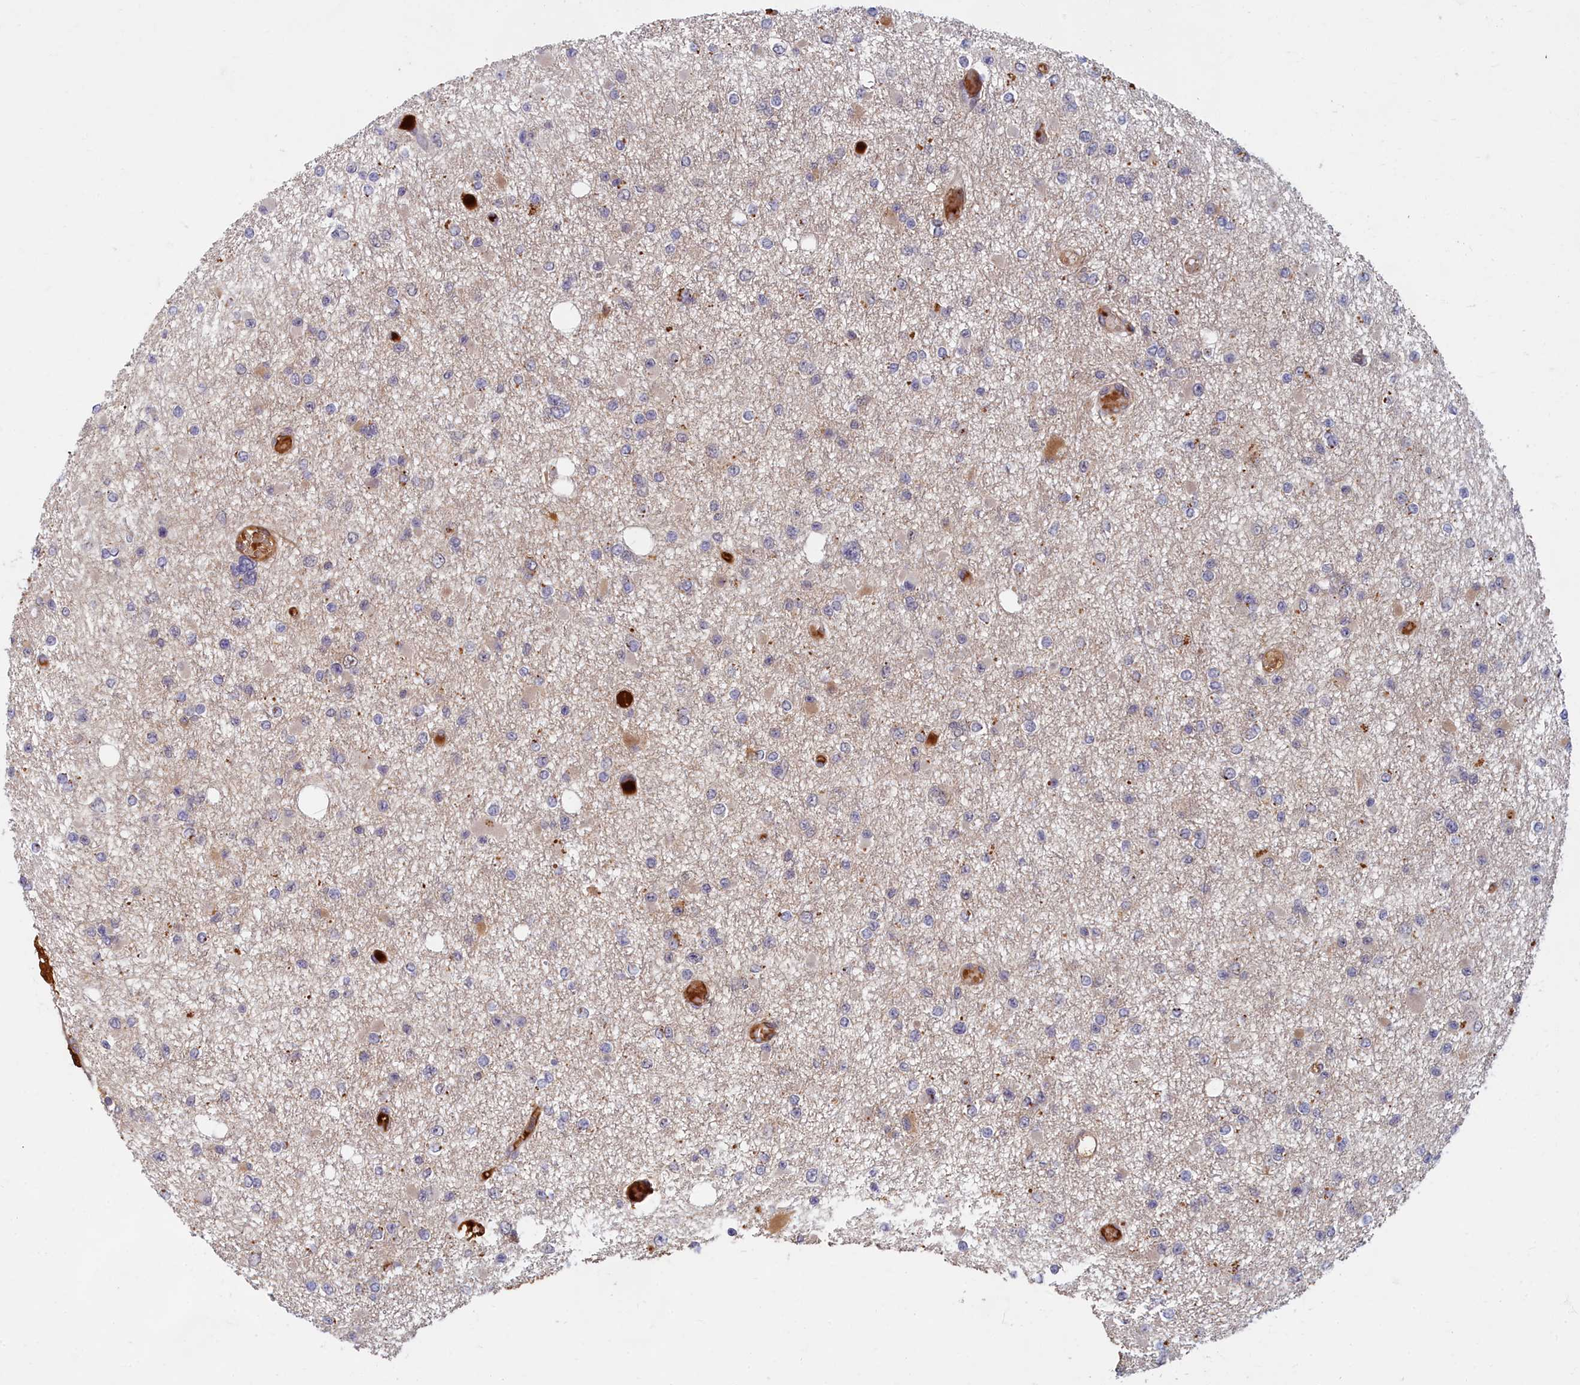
{"staining": {"intensity": "negative", "quantity": "none", "location": "none"}, "tissue": "glioma", "cell_type": "Tumor cells", "image_type": "cancer", "snomed": [{"axis": "morphology", "description": "Glioma, malignant, Low grade"}, {"axis": "topography", "description": "Brain"}], "caption": "Tumor cells are negative for protein expression in human malignant low-grade glioma.", "gene": "EARS2", "patient": {"sex": "female", "age": 22}}